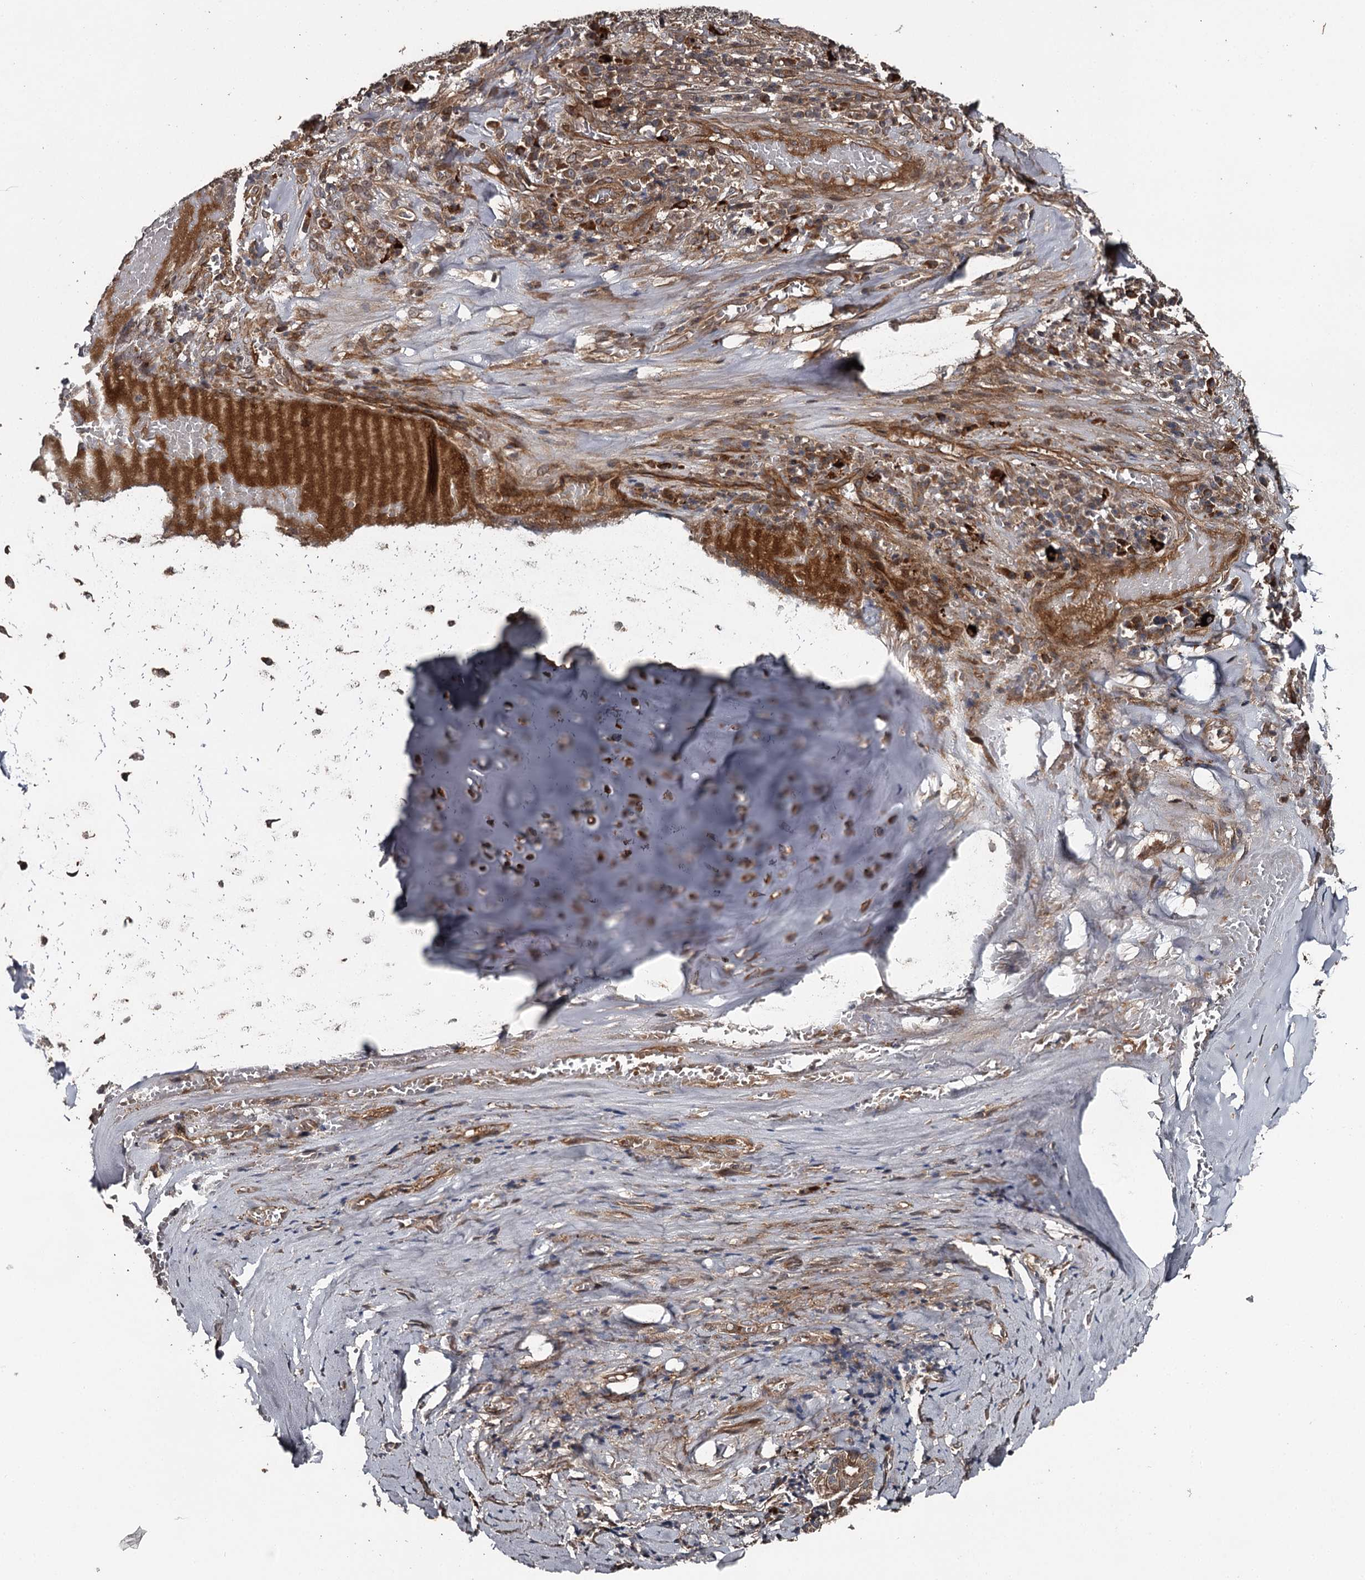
{"staining": {"intensity": "moderate", "quantity": ">75%", "location": "cytoplasmic/membranous"}, "tissue": "adipose tissue", "cell_type": "Adipocytes", "image_type": "normal", "snomed": [{"axis": "morphology", "description": "Normal tissue, NOS"}, {"axis": "morphology", "description": "Basal cell carcinoma"}, {"axis": "topography", "description": "Cartilage tissue"}, {"axis": "topography", "description": "Nasopharynx"}, {"axis": "topography", "description": "Oral tissue"}], "caption": "Immunohistochemistry (IHC) (DAB (3,3'-diaminobenzidine)) staining of benign adipose tissue shows moderate cytoplasmic/membranous protein staining in about >75% of adipocytes.", "gene": "RAB21", "patient": {"sex": "female", "age": 77}}